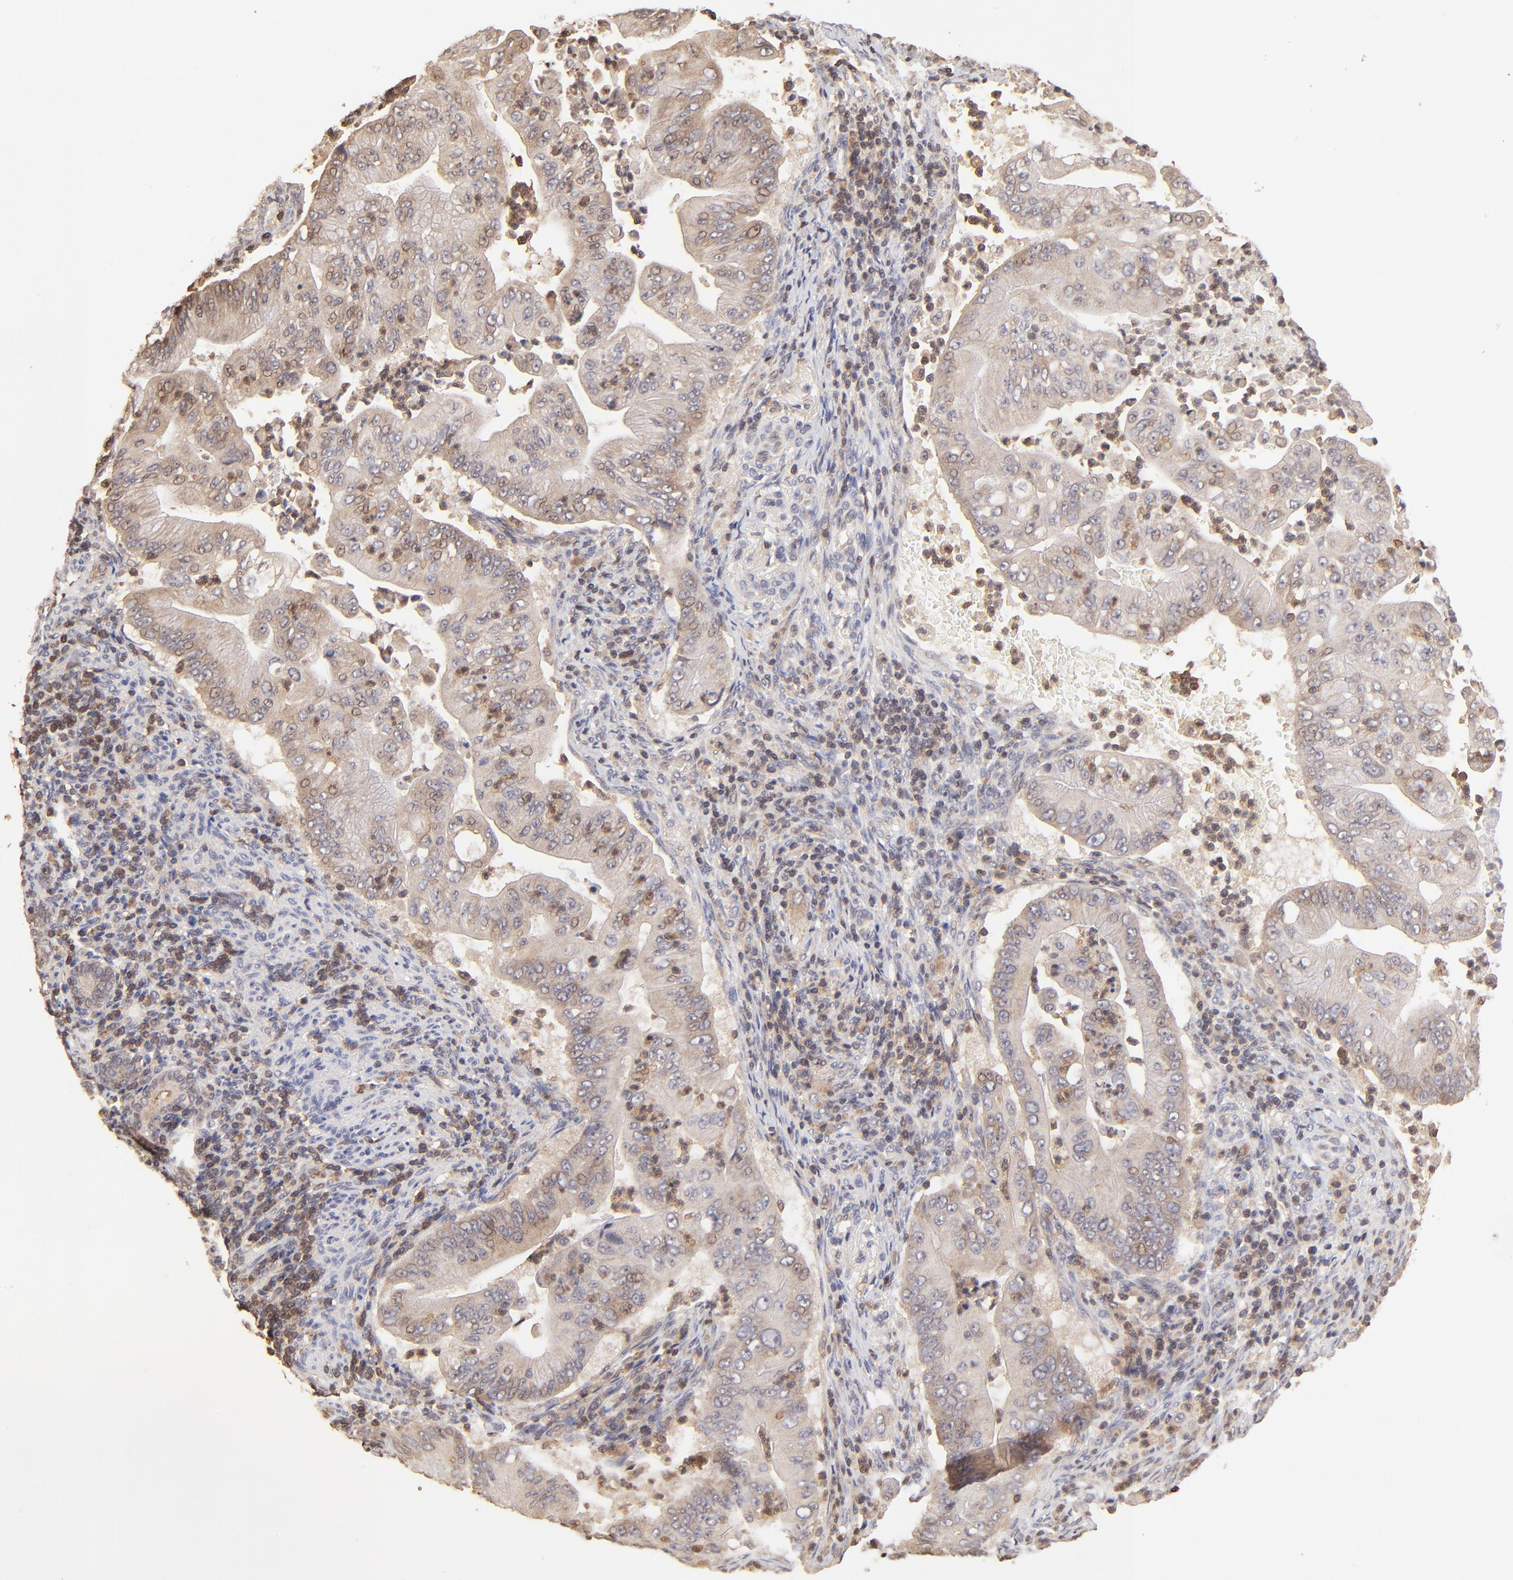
{"staining": {"intensity": "moderate", "quantity": ">75%", "location": "cytoplasmic/membranous"}, "tissue": "pancreatic cancer", "cell_type": "Tumor cells", "image_type": "cancer", "snomed": [{"axis": "morphology", "description": "Adenocarcinoma, NOS"}, {"axis": "topography", "description": "Pancreas"}], "caption": "Approximately >75% of tumor cells in pancreatic adenocarcinoma show moderate cytoplasmic/membranous protein positivity as visualized by brown immunohistochemical staining.", "gene": "STON2", "patient": {"sex": "male", "age": 62}}